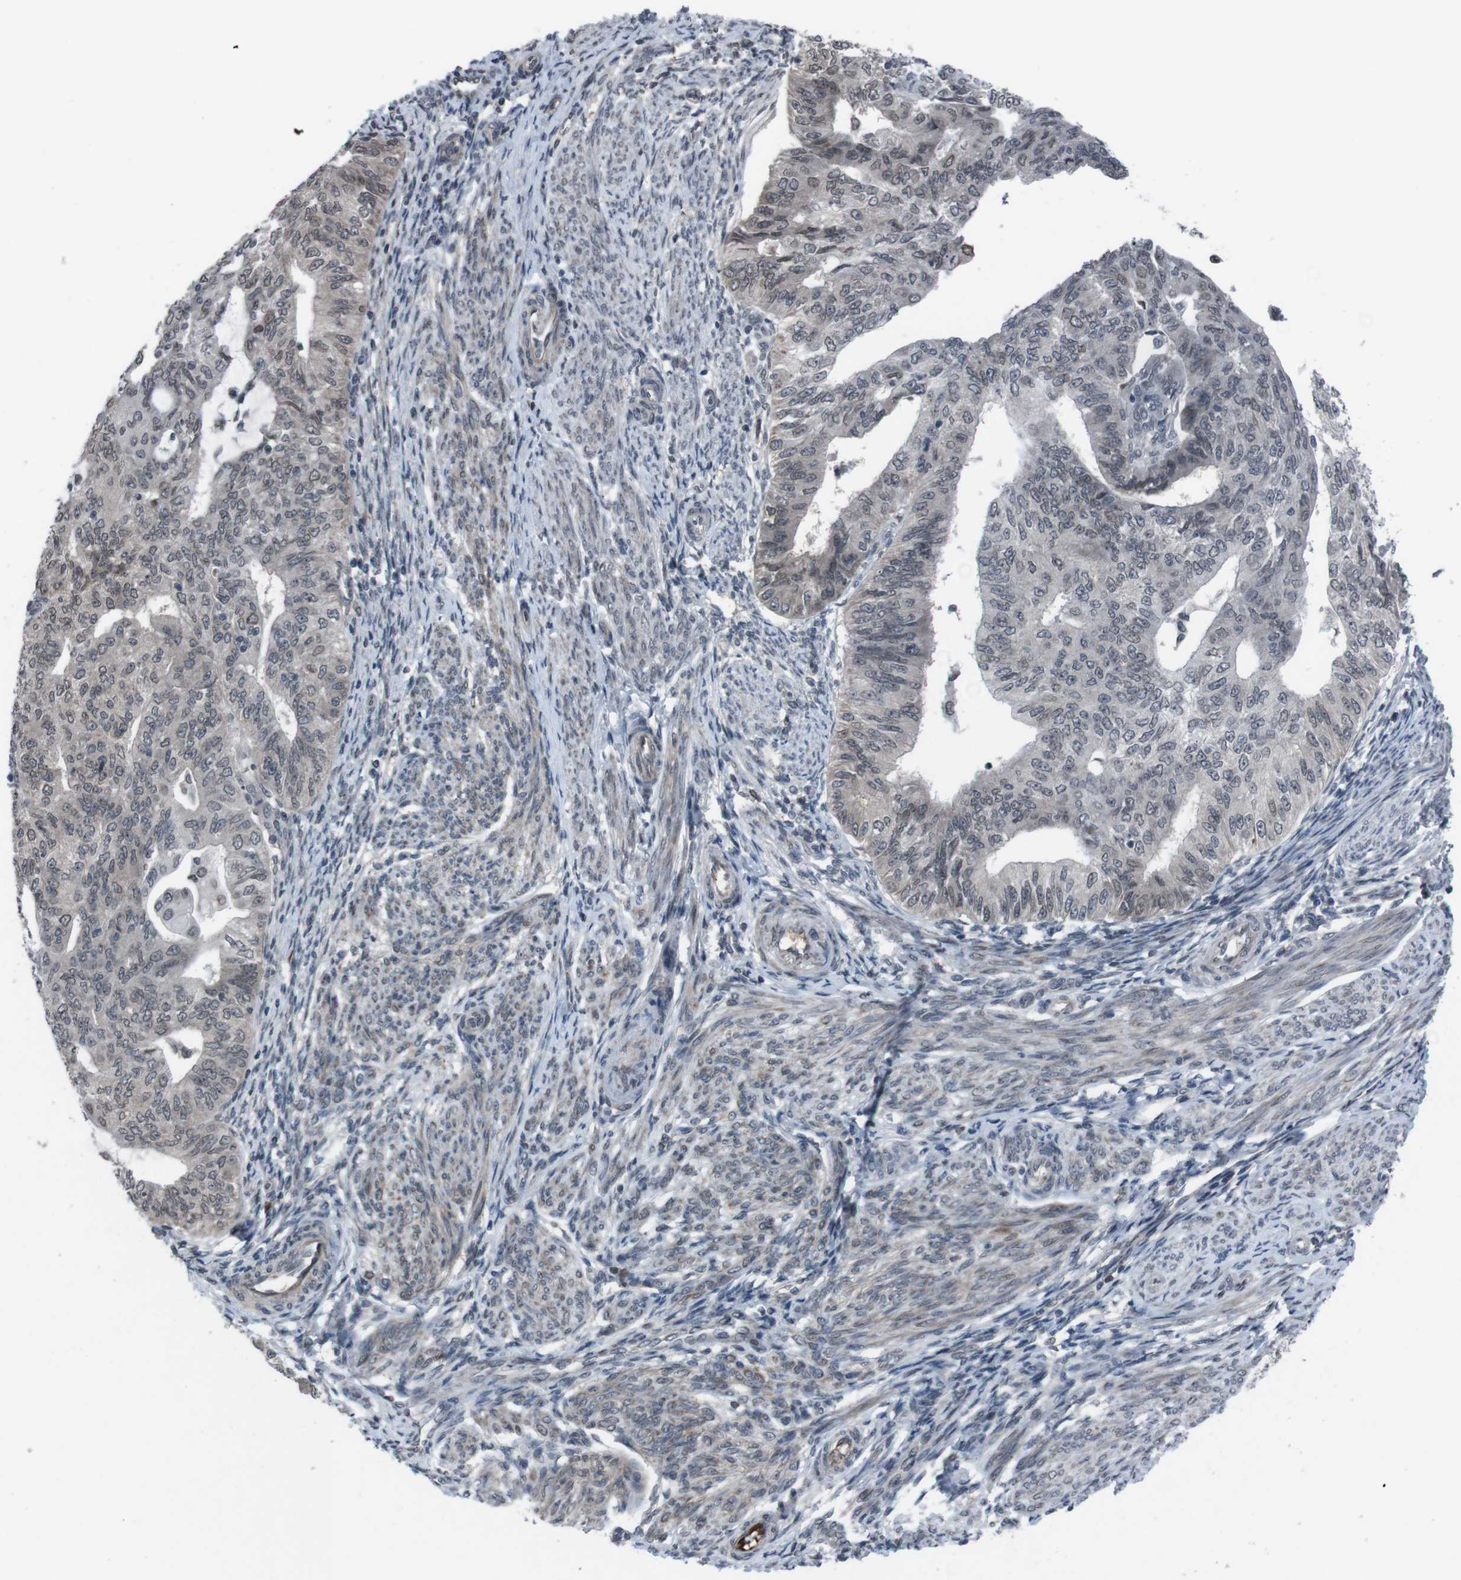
{"staining": {"intensity": "weak", "quantity": "<25%", "location": "cytoplasmic/membranous,nuclear"}, "tissue": "endometrial cancer", "cell_type": "Tumor cells", "image_type": "cancer", "snomed": [{"axis": "morphology", "description": "Adenocarcinoma, NOS"}, {"axis": "topography", "description": "Endometrium"}], "caption": "There is no significant positivity in tumor cells of adenocarcinoma (endometrial).", "gene": "SS18L1", "patient": {"sex": "female", "age": 32}}